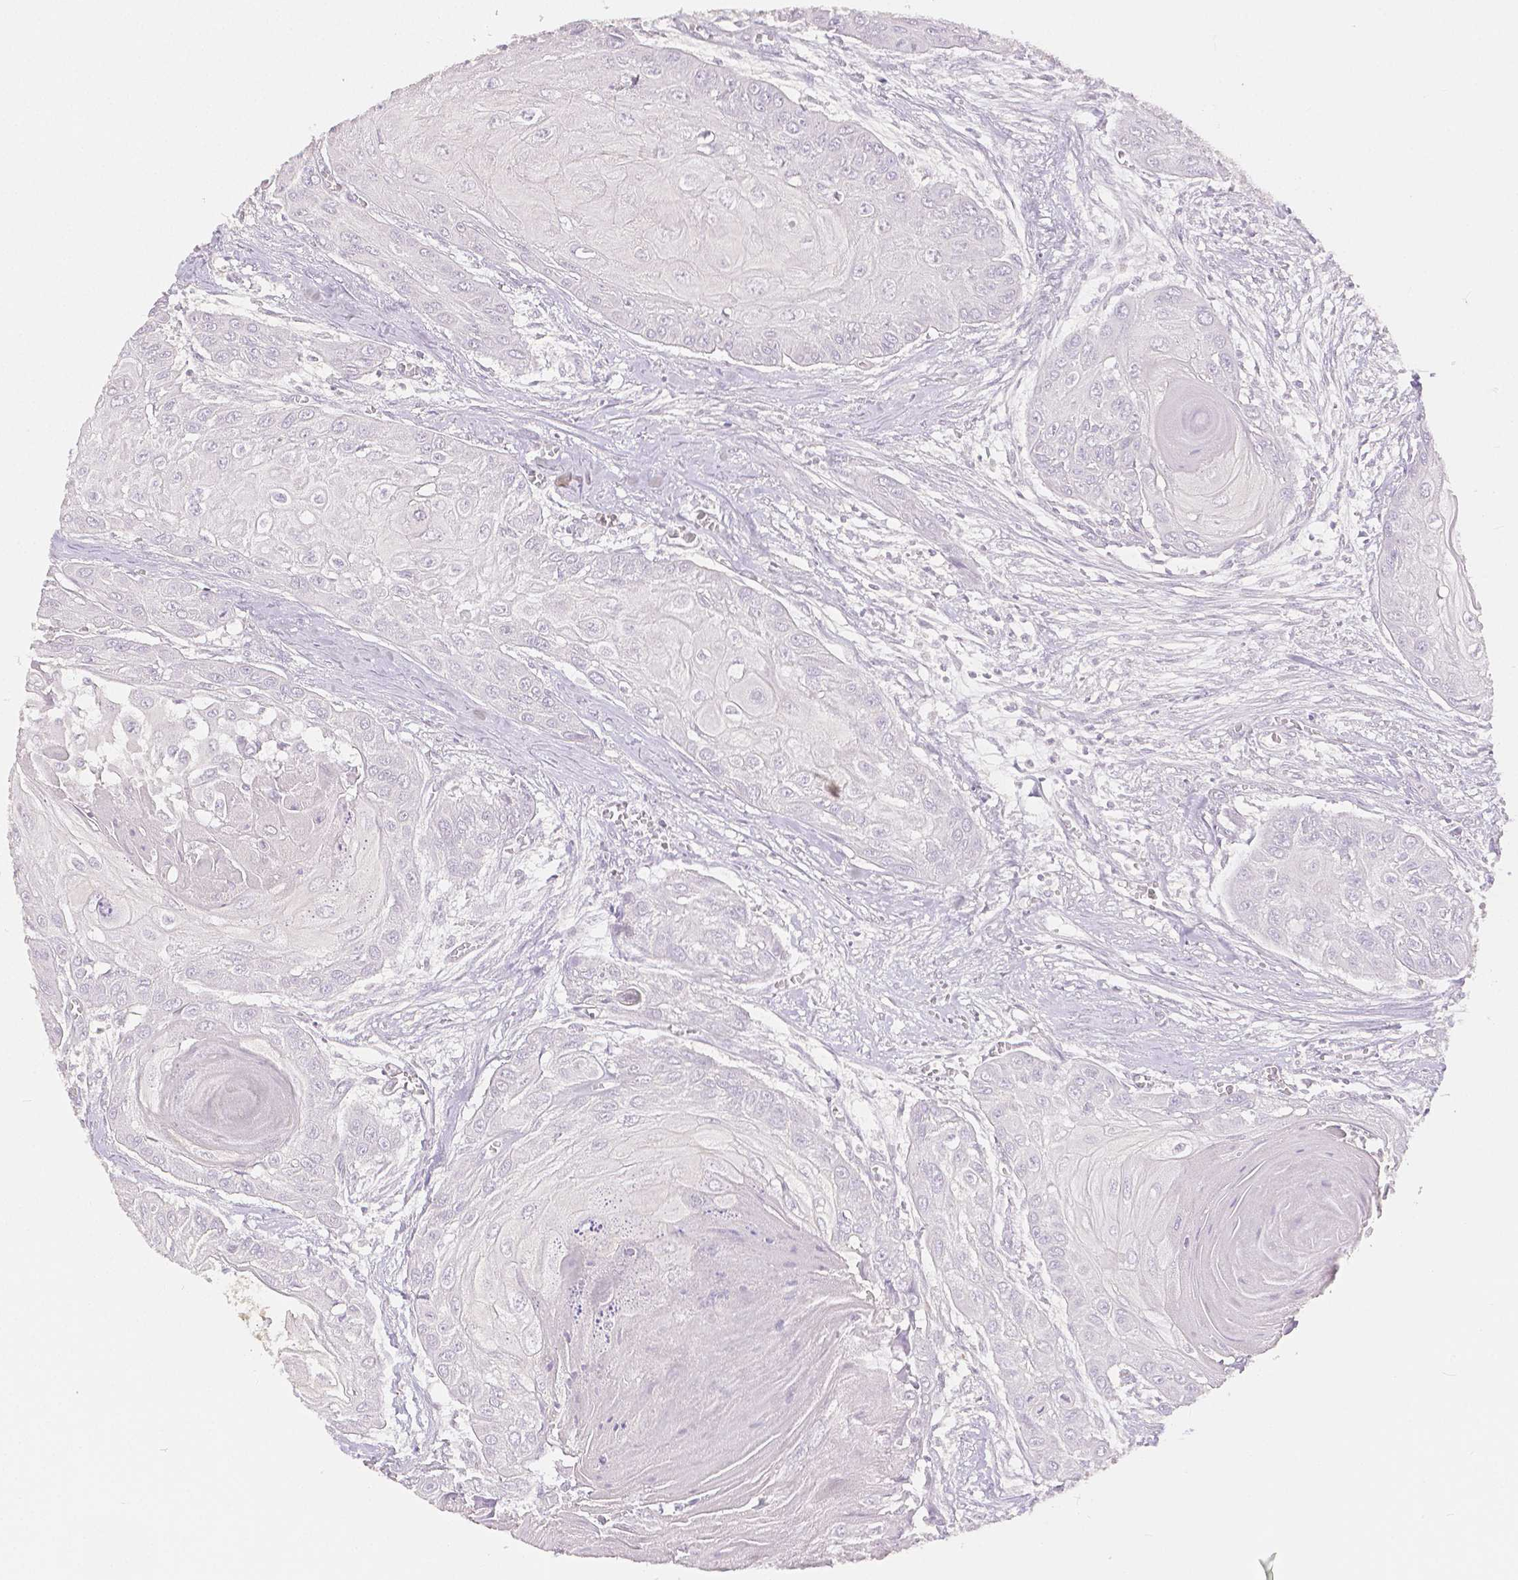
{"staining": {"intensity": "negative", "quantity": "none", "location": "none"}, "tissue": "head and neck cancer", "cell_type": "Tumor cells", "image_type": "cancer", "snomed": [{"axis": "morphology", "description": "Squamous cell carcinoma, NOS"}, {"axis": "topography", "description": "Oral tissue"}, {"axis": "topography", "description": "Head-Neck"}], "caption": "DAB (3,3'-diaminobenzidine) immunohistochemical staining of head and neck squamous cell carcinoma reveals no significant positivity in tumor cells.", "gene": "OCLN", "patient": {"sex": "male", "age": 71}}